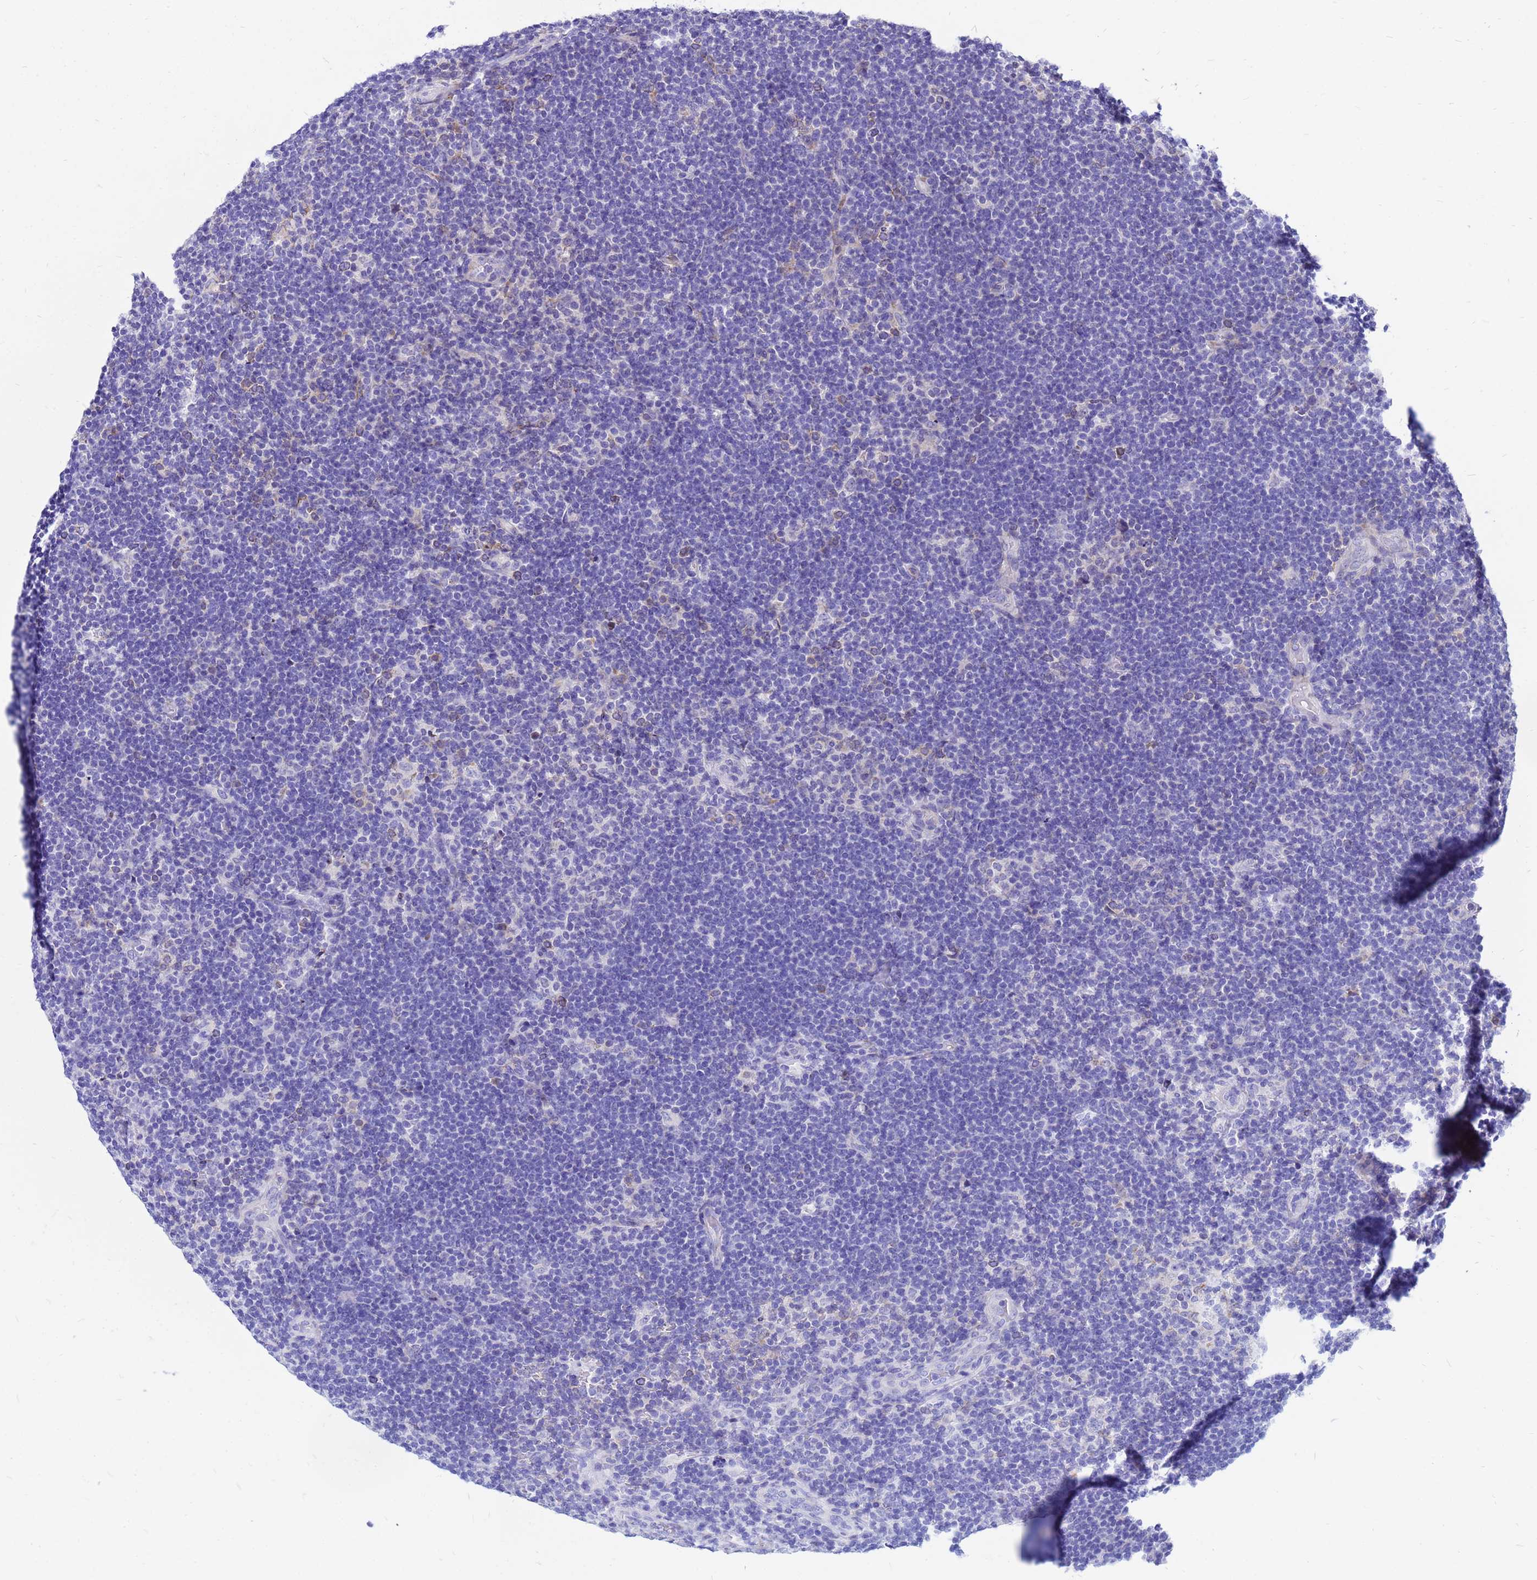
{"staining": {"intensity": "negative", "quantity": "none", "location": "none"}, "tissue": "lymphoma", "cell_type": "Tumor cells", "image_type": "cancer", "snomed": [{"axis": "morphology", "description": "Hodgkin's disease, NOS"}, {"axis": "topography", "description": "Lymph node"}], "caption": "Immunohistochemical staining of lymphoma exhibits no significant expression in tumor cells.", "gene": "FHIP1A", "patient": {"sex": "female", "age": 57}}